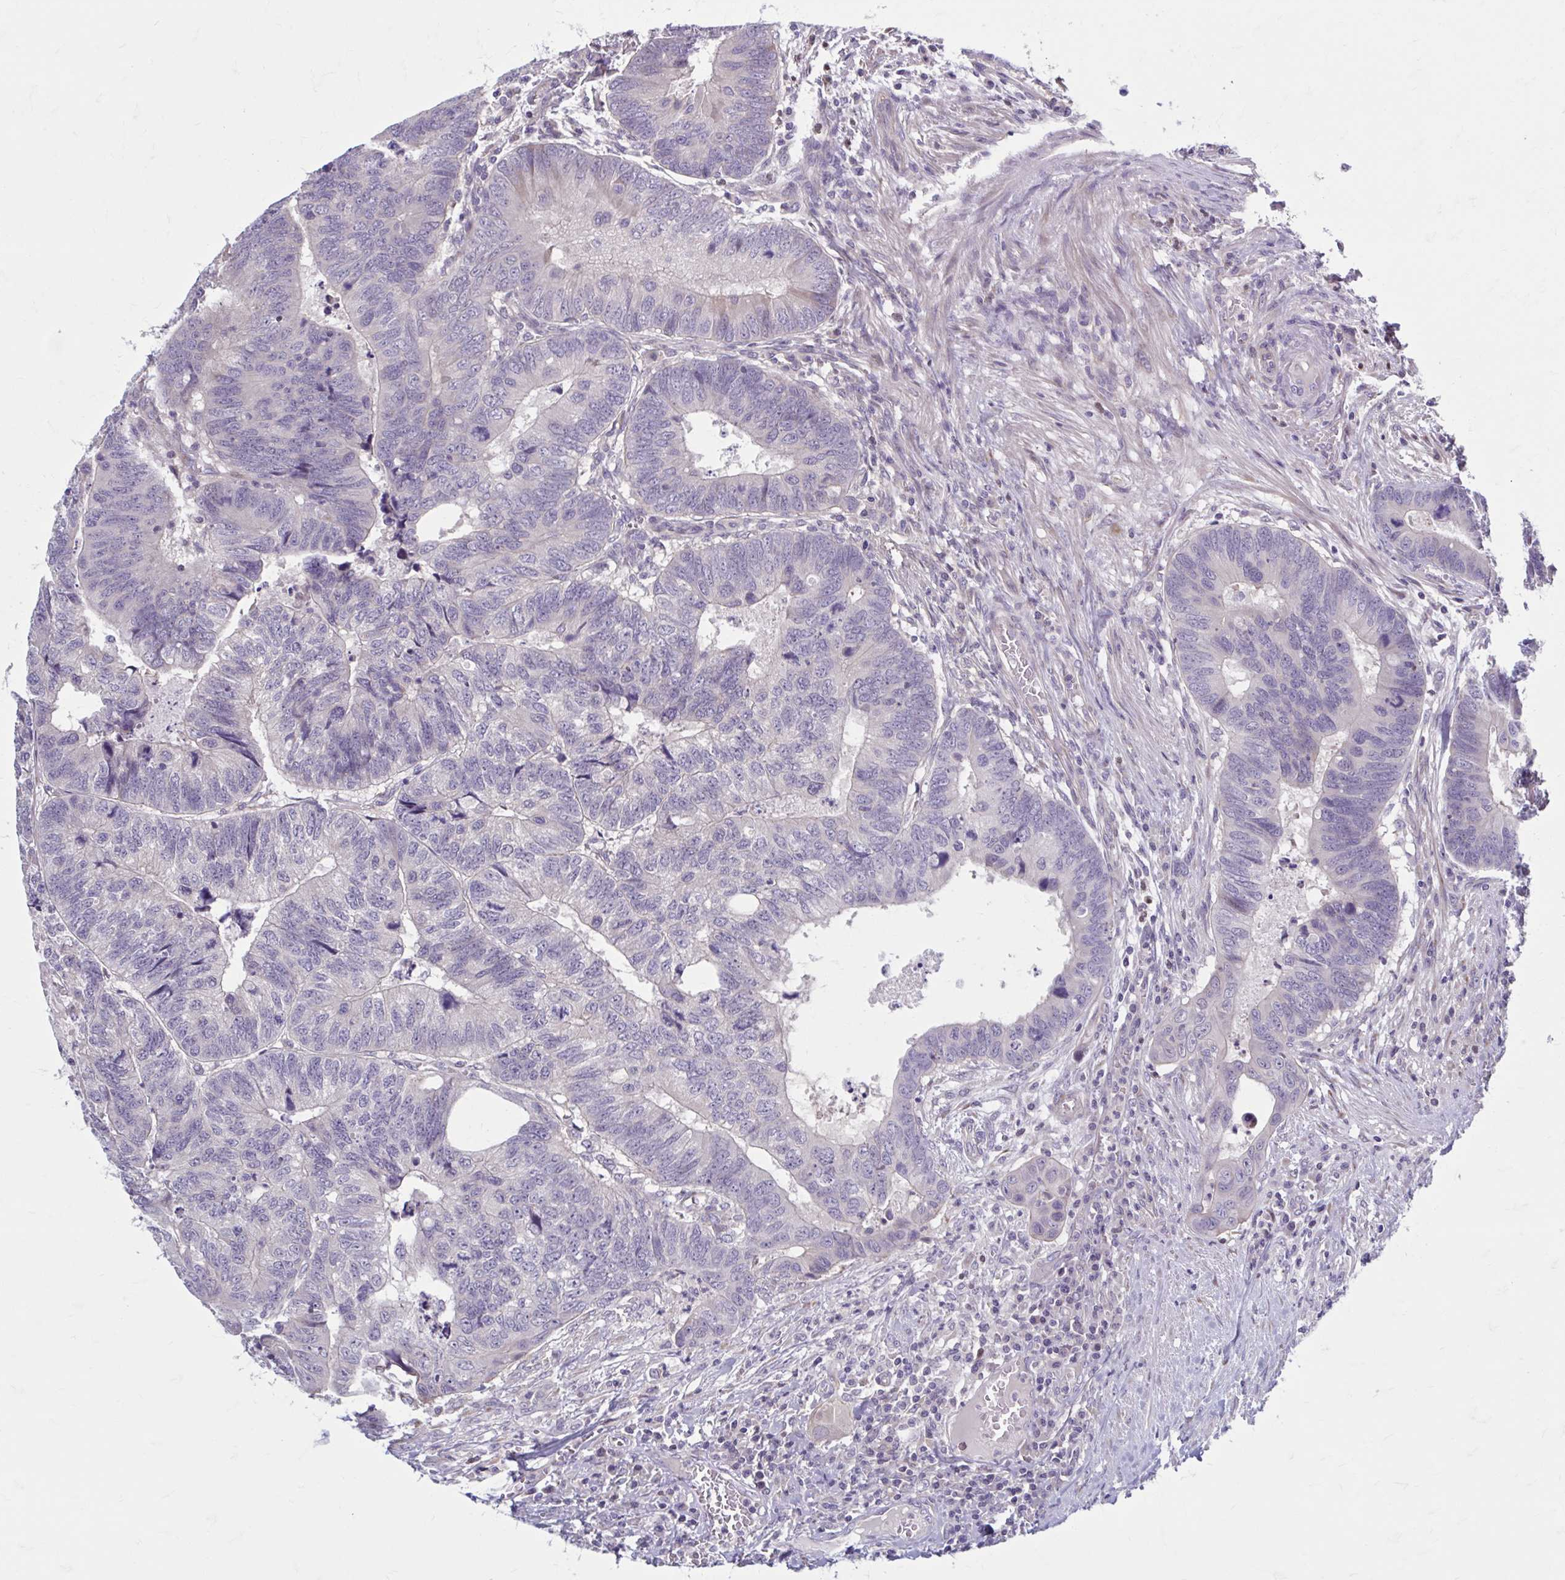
{"staining": {"intensity": "negative", "quantity": "none", "location": "none"}, "tissue": "colorectal cancer", "cell_type": "Tumor cells", "image_type": "cancer", "snomed": [{"axis": "morphology", "description": "Adenocarcinoma, NOS"}, {"axis": "topography", "description": "Colon"}], "caption": "Immunohistochemical staining of human colorectal cancer (adenocarcinoma) demonstrates no significant staining in tumor cells.", "gene": "CHST3", "patient": {"sex": "male", "age": 62}}